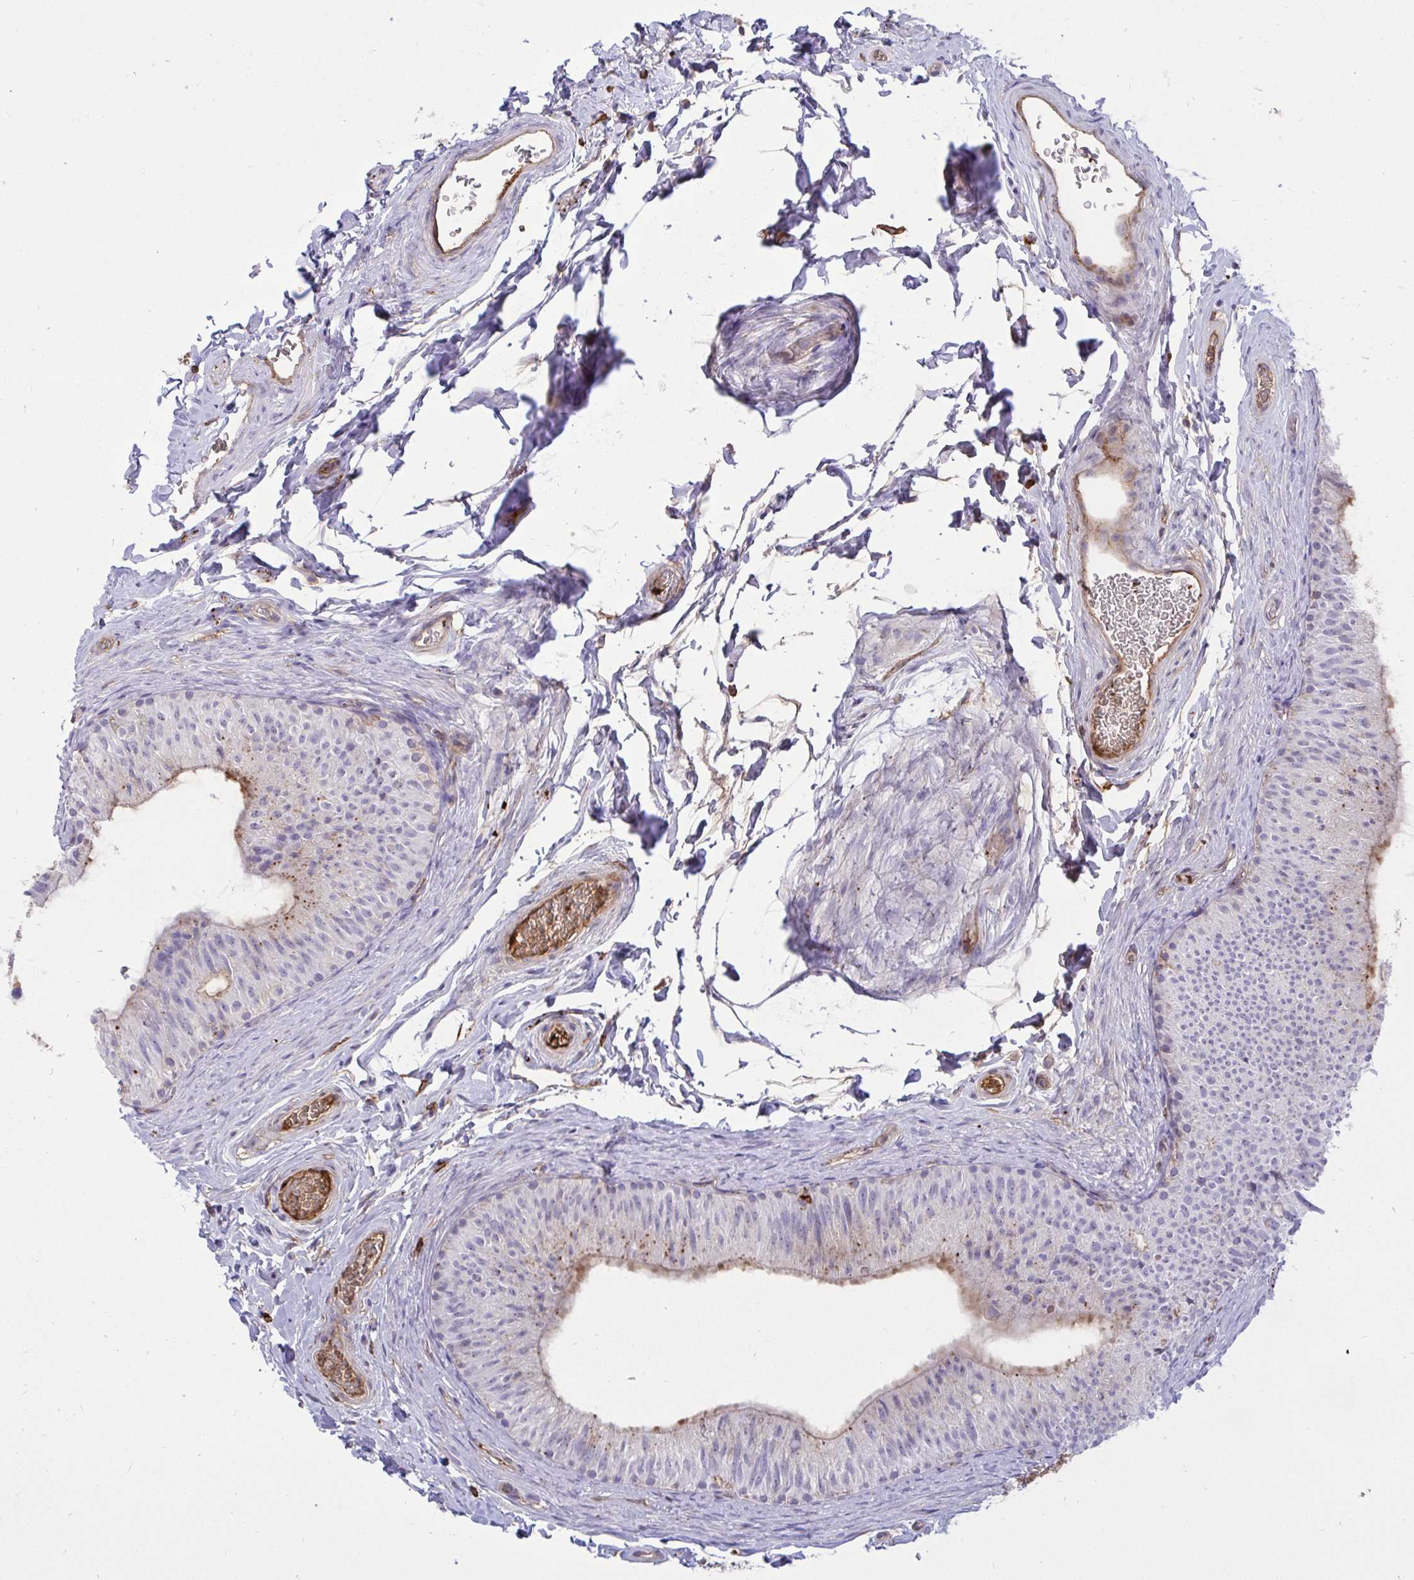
{"staining": {"intensity": "moderate", "quantity": "<25%", "location": "cytoplasmic/membranous"}, "tissue": "epididymis", "cell_type": "Glandular cells", "image_type": "normal", "snomed": [{"axis": "morphology", "description": "Normal tissue, NOS"}, {"axis": "topography", "description": "Epididymis, spermatic cord, NOS"}, {"axis": "topography", "description": "Epididymis"}], "caption": "Immunohistochemical staining of unremarkable epididymis shows <25% levels of moderate cytoplasmic/membranous protein positivity in about <25% of glandular cells.", "gene": "F2", "patient": {"sex": "male", "age": 31}}